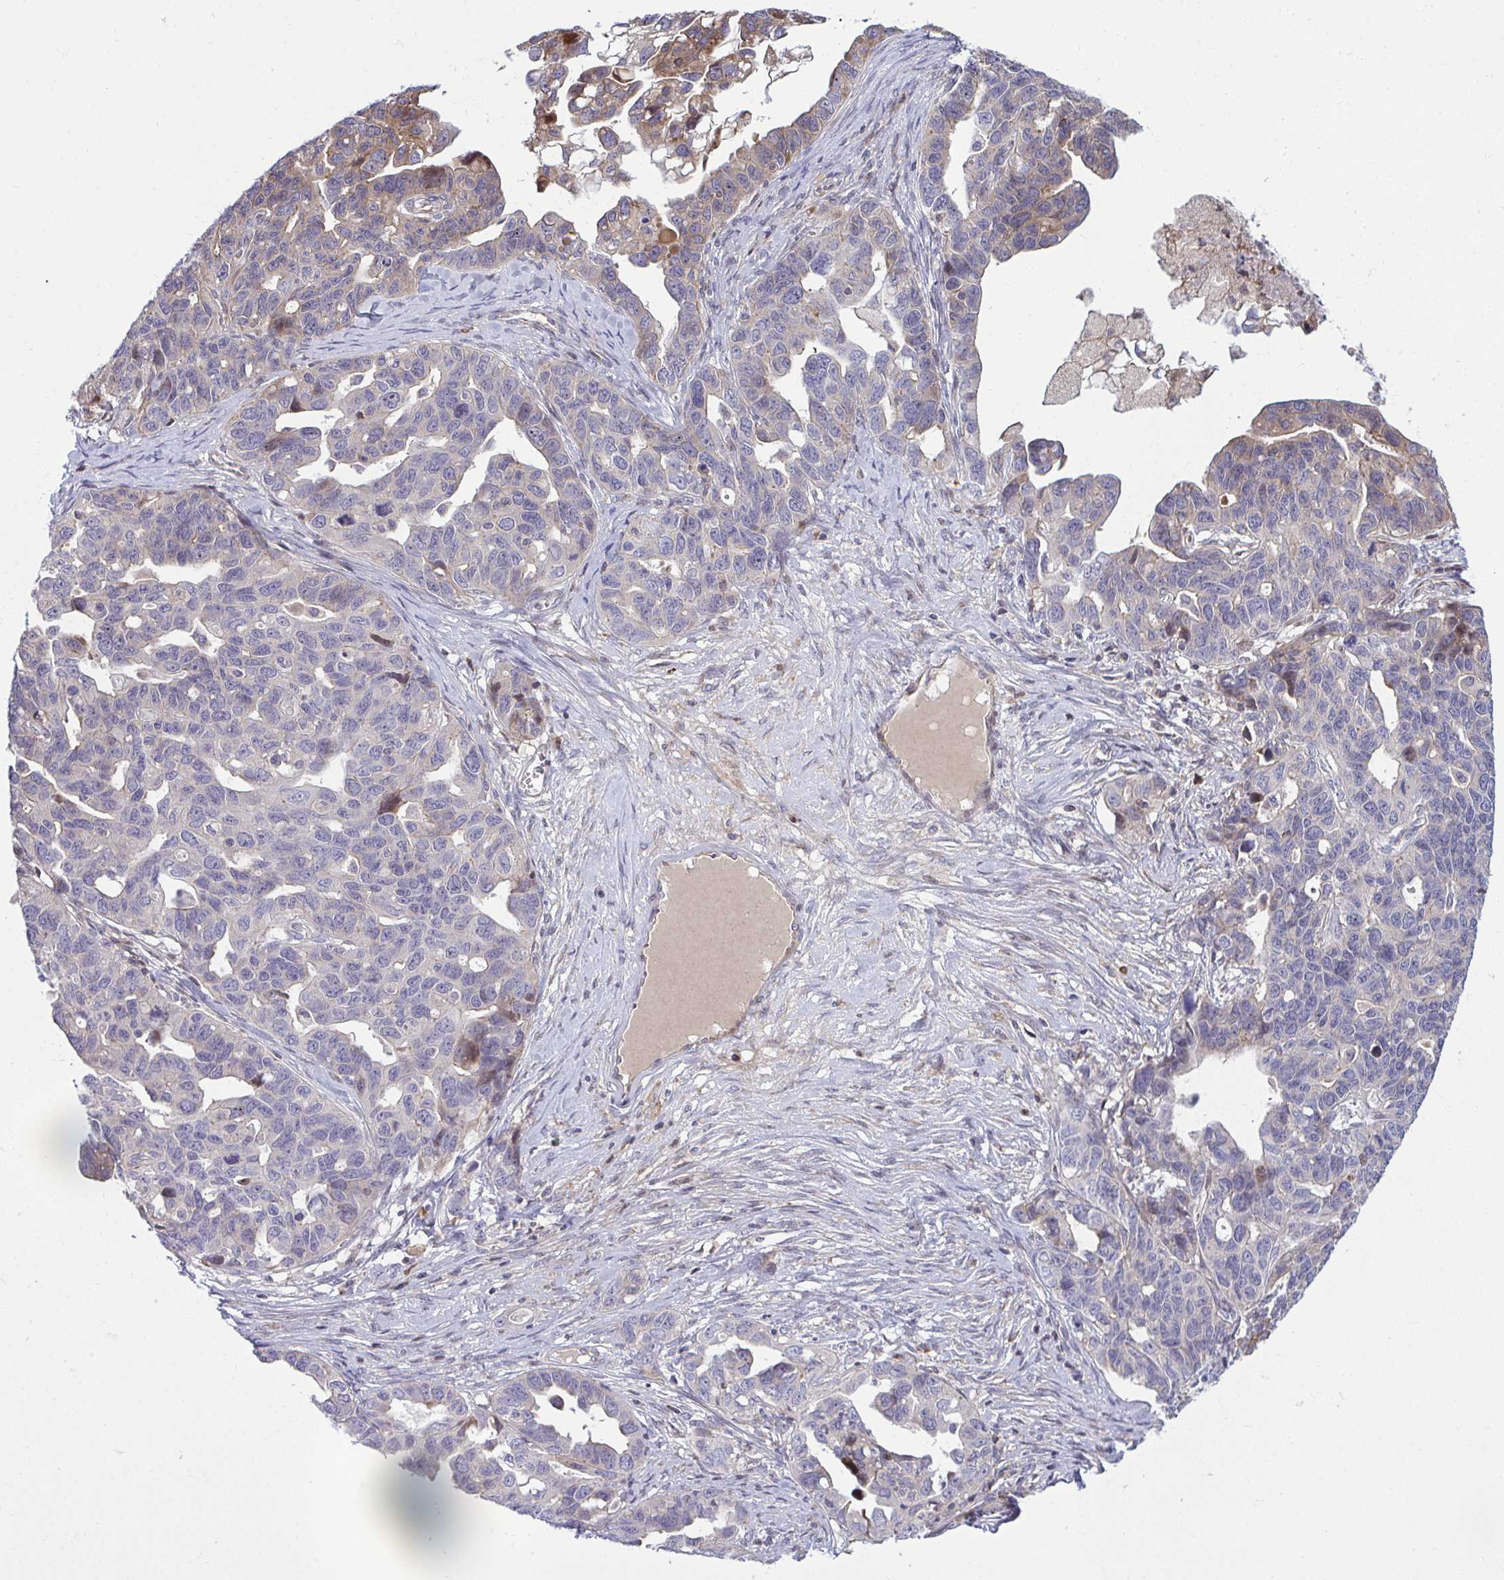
{"staining": {"intensity": "negative", "quantity": "none", "location": "none"}, "tissue": "ovarian cancer", "cell_type": "Tumor cells", "image_type": "cancer", "snomed": [{"axis": "morphology", "description": "Cystadenocarcinoma, serous, NOS"}, {"axis": "topography", "description": "Ovary"}], "caption": "IHC of ovarian serous cystadenocarcinoma displays no staining in tumor cells.", "gene": "ZSCAN9", "patient": {"sex": "female", "age": 69}}